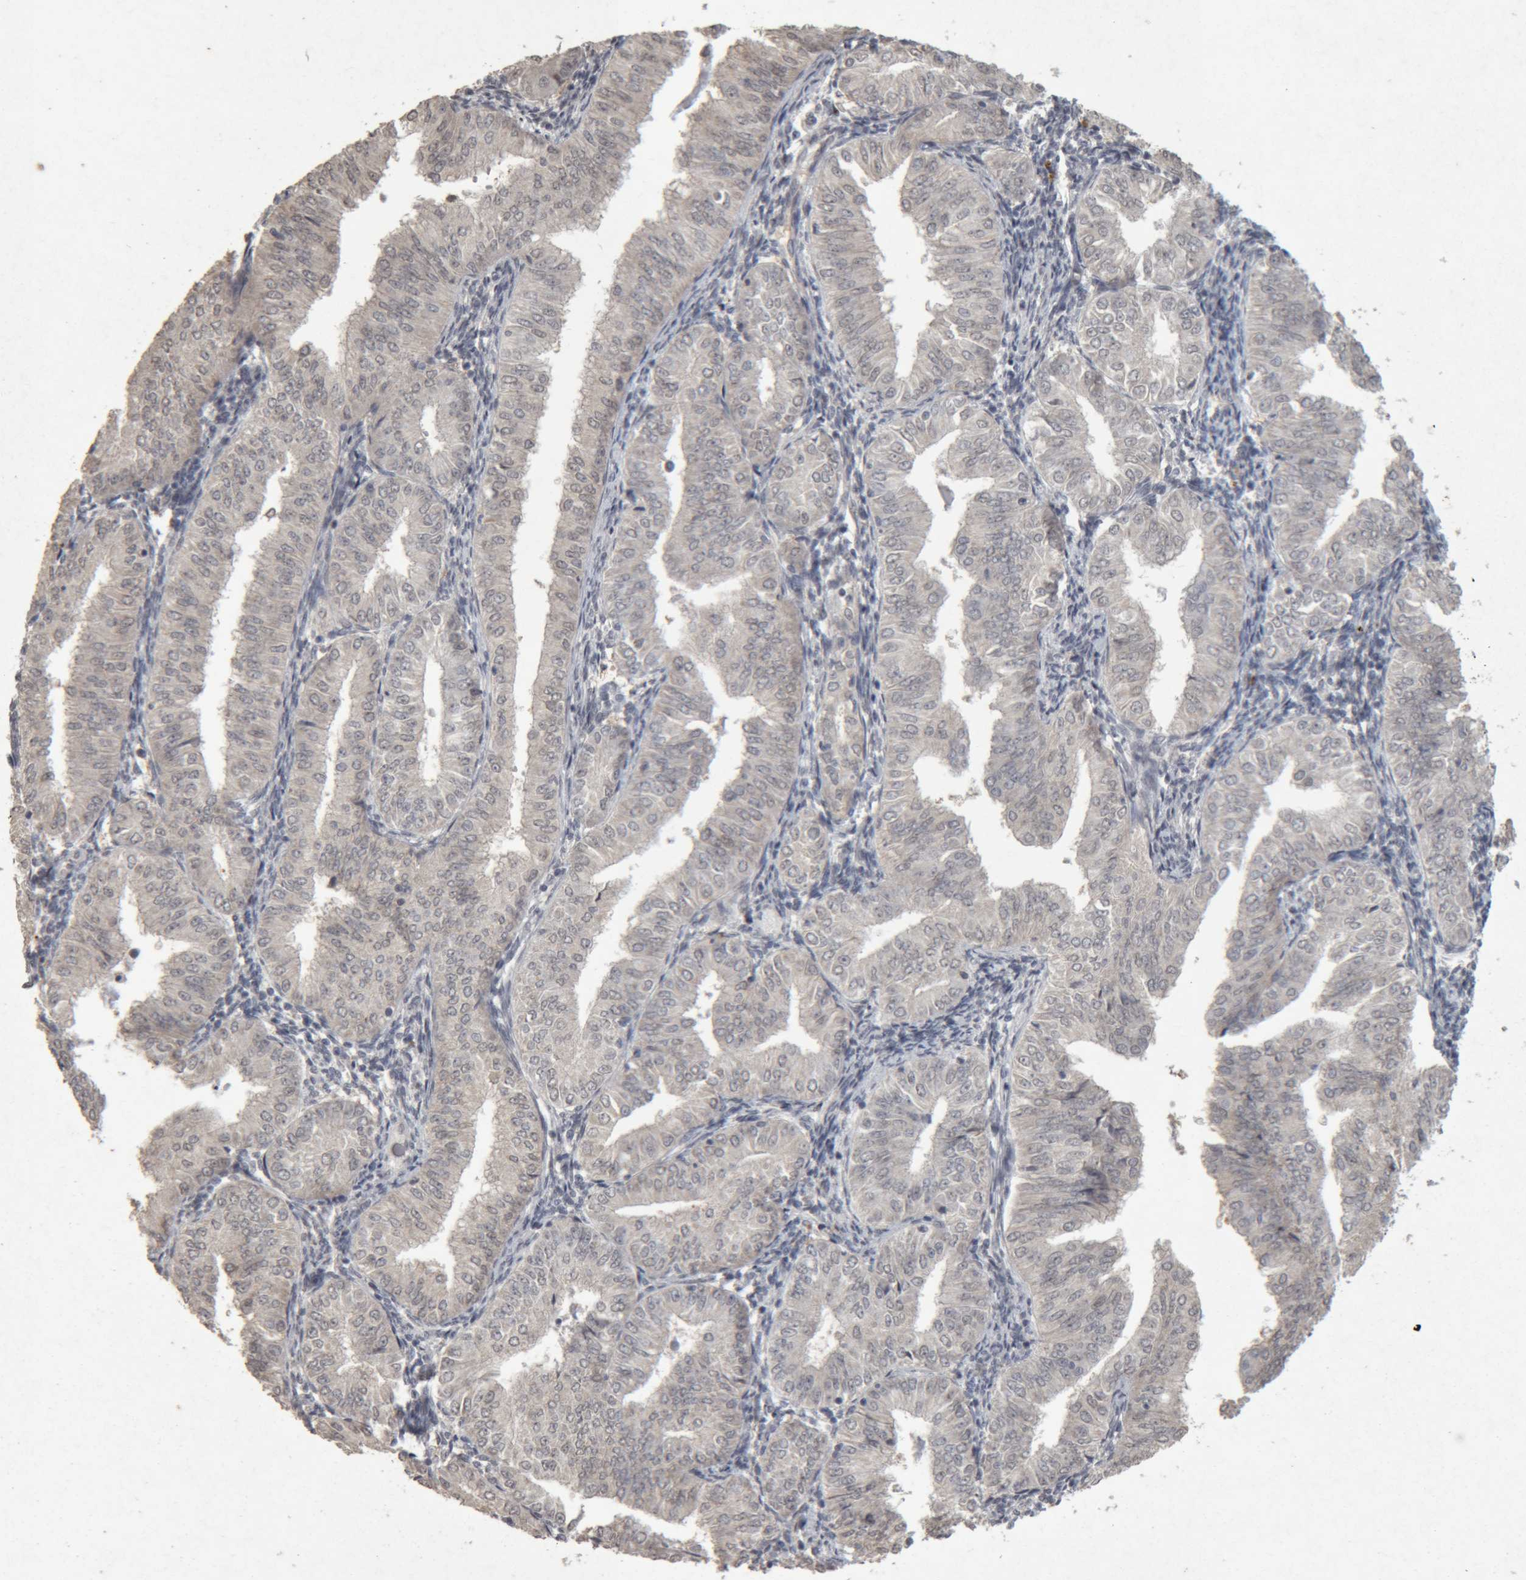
{"staining": {"intensity": "negative", "quantity": "none", "location": "none"}, "tissue": "endometrial cancer", "cell_type": "Tumor cells", "image_type": "cancer", "snomed": [{"axis": "morphology", "description": "Normal tissue, NOS"}, {"axis": "morphology", "description": "Adenocarcinoma, NOS"}, {"axis": "topography", "description": "Endometrium"}], "caption": "IHC photomicrograph of human endometrial cancer stained for a protein (brown), which reveals no positivity in tumor cells.", "gene": "MEP1A", "patient": {"sex": "female", "age": 53}}